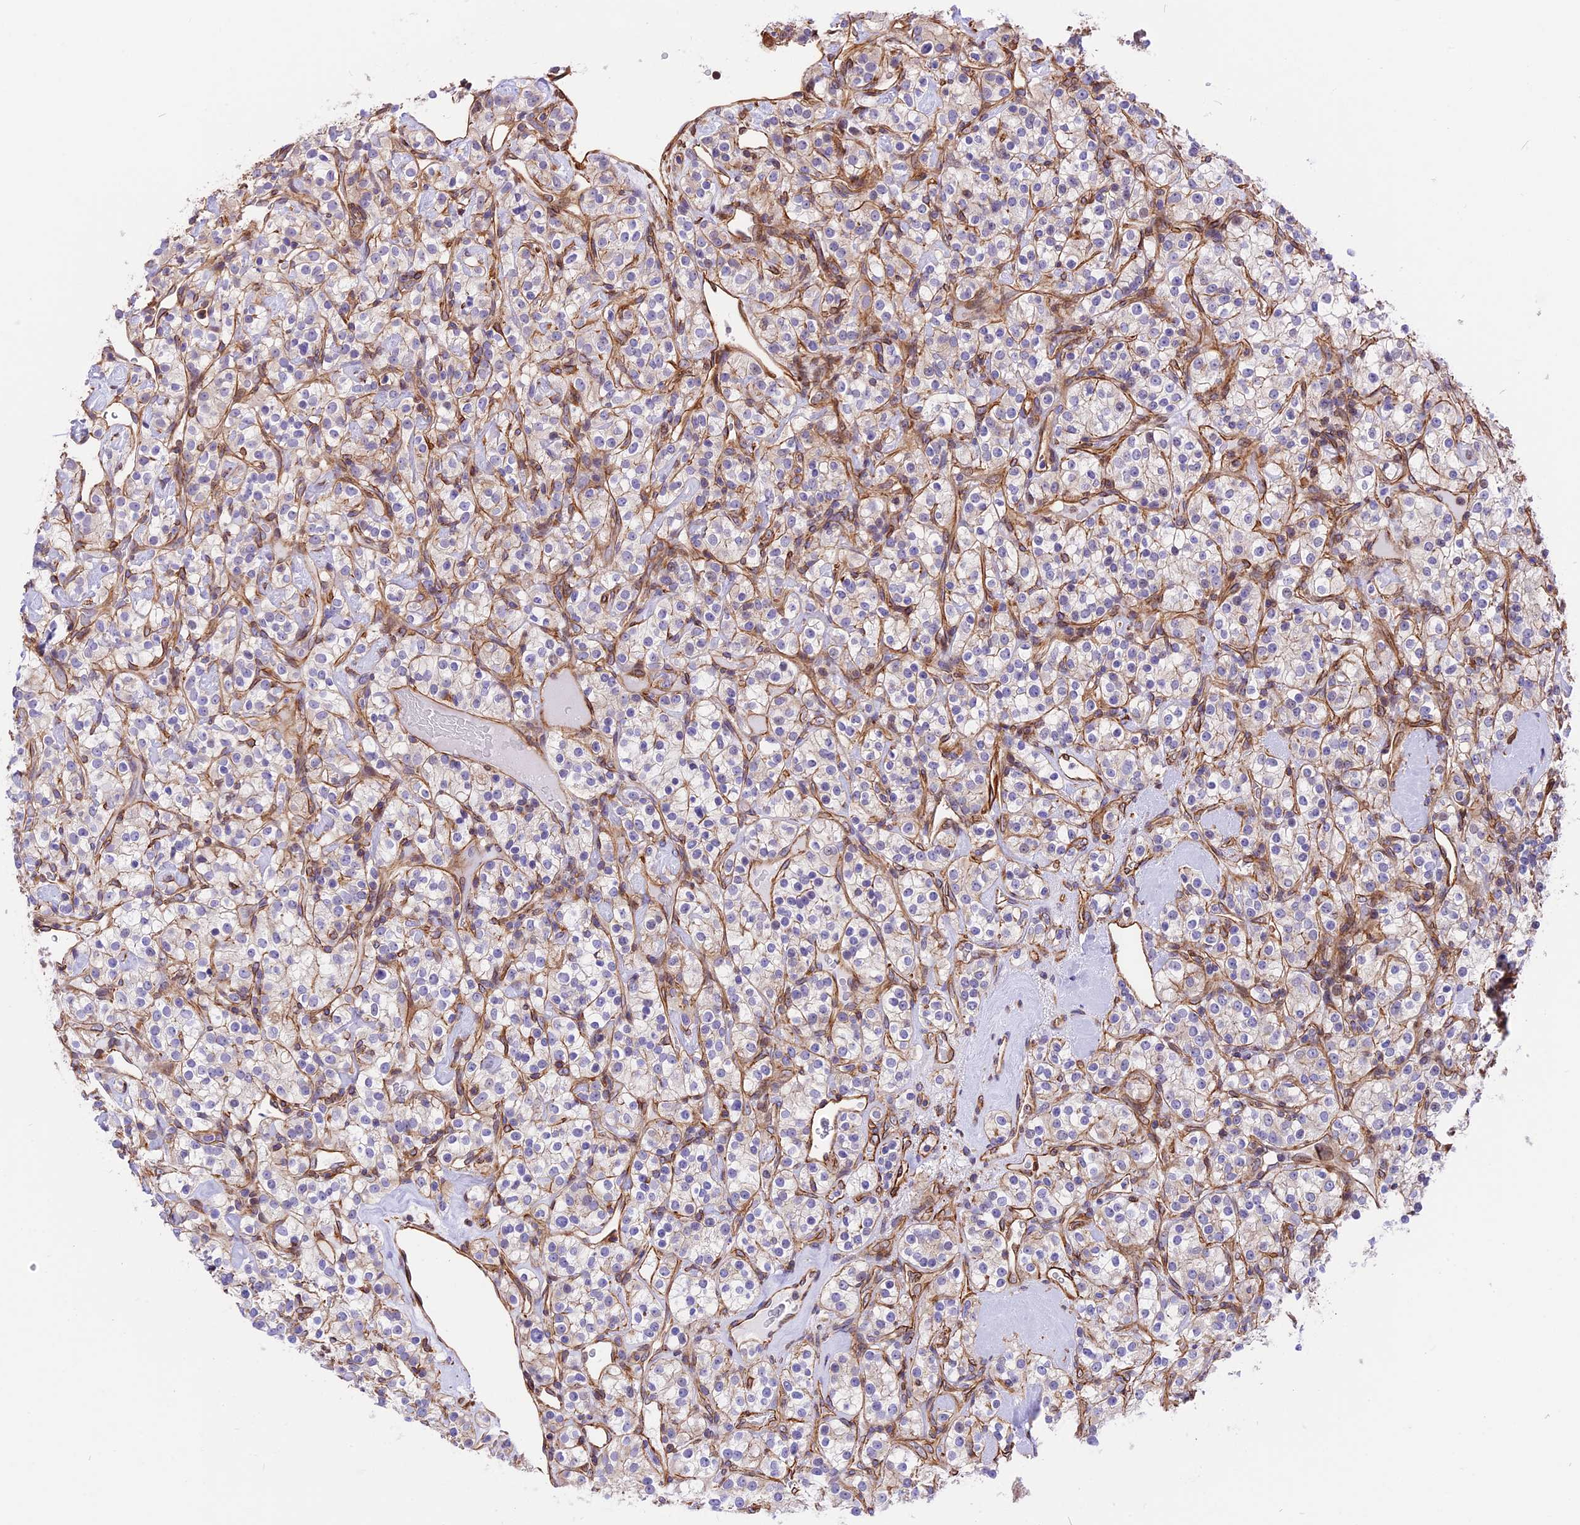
{"staining": {"intensity": "negative", "quantity": "none", "location": "none"}, "tissue": "renal cancer", "cell_type": "Tumor cells", "image_type": "cancer", "snomed": [{"axis": "morphology", "description": "Adenocarcinoma, NOS"}, {"axis": "topography", "description": "Kidney"}], "caption": "IHC of renal cancer (adenocarcinoma) shows no positivity in tumor cells.", "gene": "R3HDM4", "patient": {"sex": "male", "age": 77}}